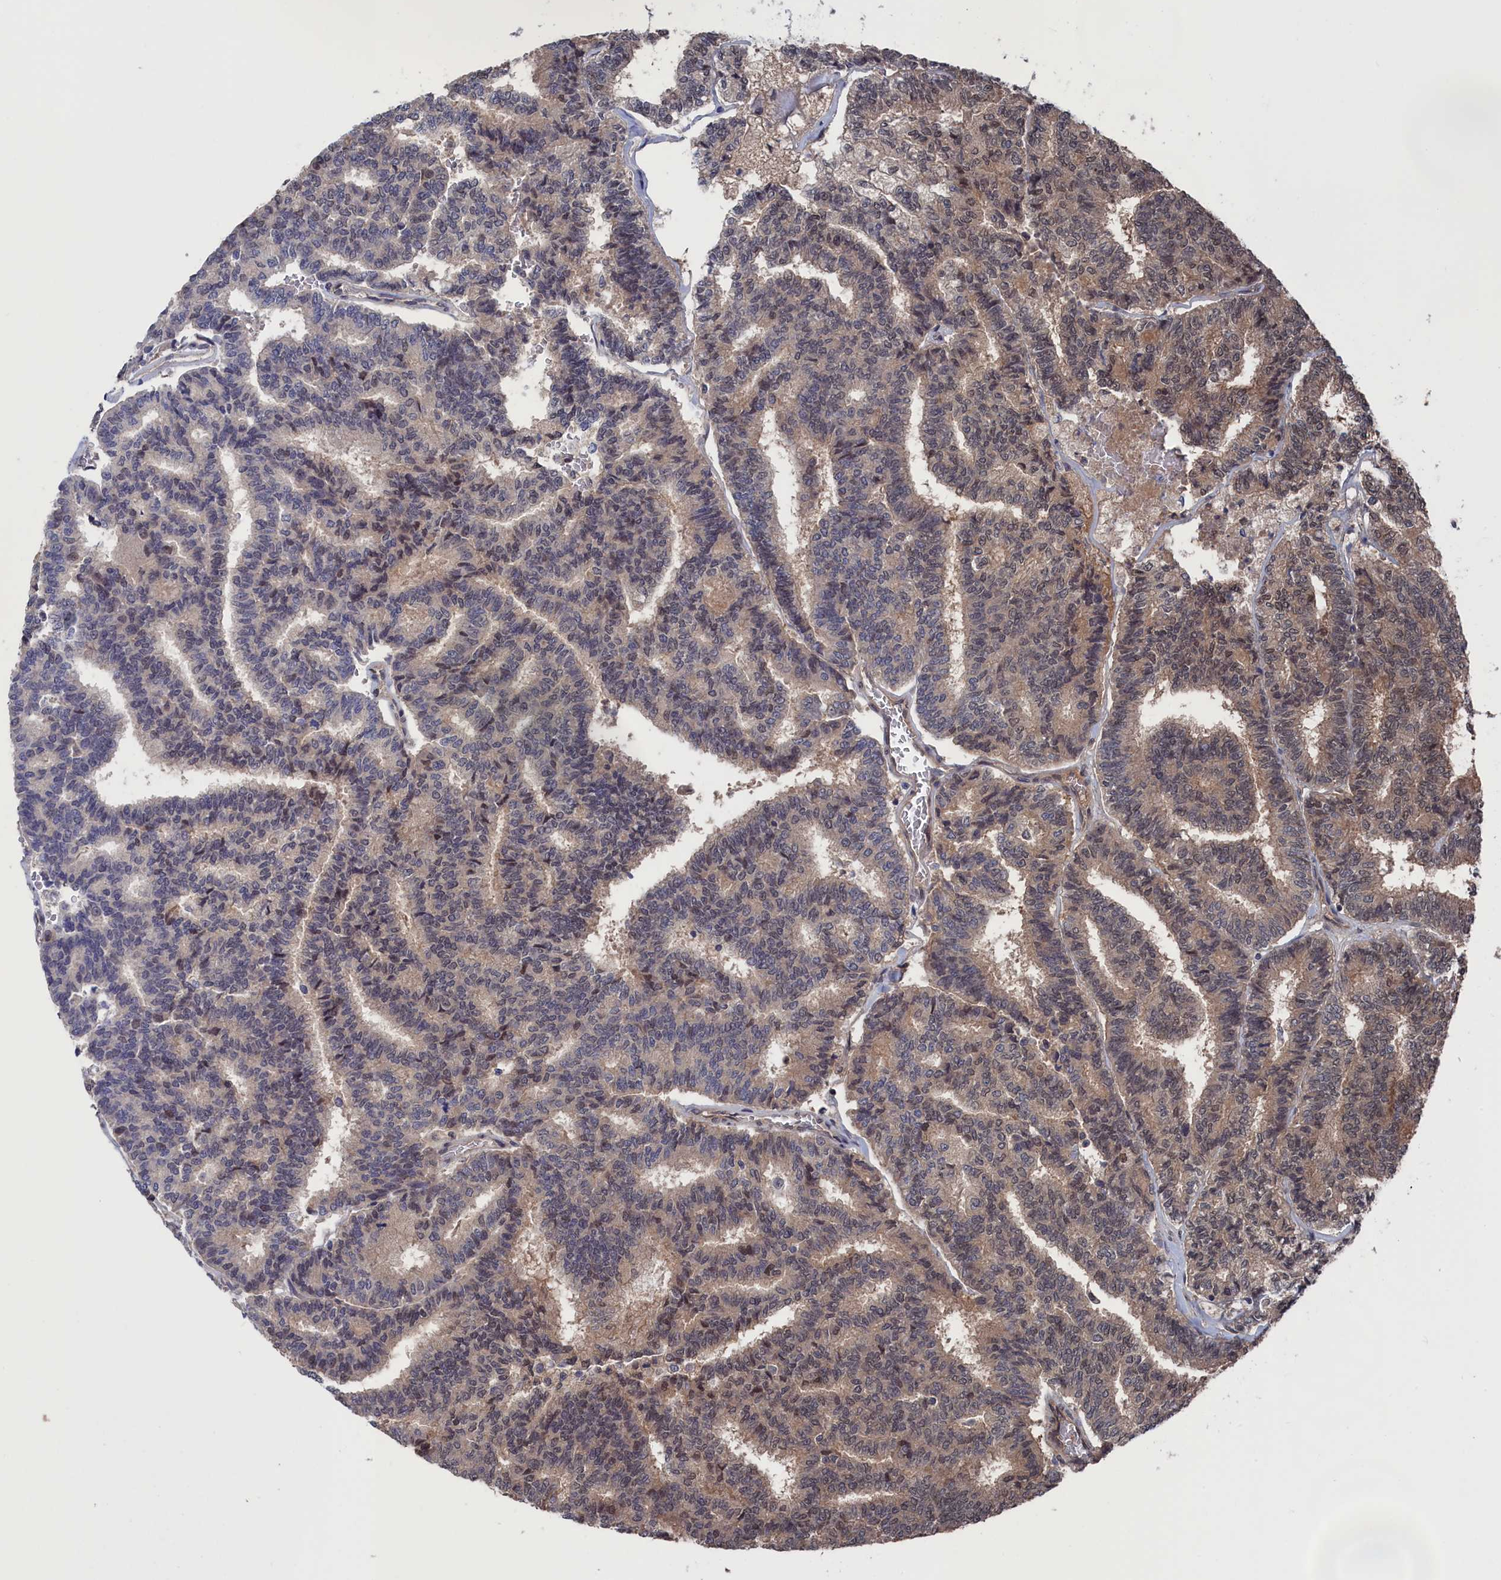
{"staining": {"intensity": "moderate", "quantity": "25%-75%", "location": "cytoplasmic/membranous,nuclear"}, "tissue": "thyroid cancer", "cell_type": "Tumor cells", "image_type": "cancer", "snomed": [{"axis": "morphology", "description": "Papillary adenocarcinoma, NOS"}, {"axis": "topography", "description": "Thyroid gland"}], "caption": "Protein expression analysis of papillary adenocarcinoma (thyroid) demonstrates moderate cytoplasmic/membranous and nuclear staining in approximately 25%-75% of tumor cells. Ihc stains the protein in brown and the nuclei are stained blue.", "gene": "NUTF2", "patient": {"sex": "female", "age": 35}}